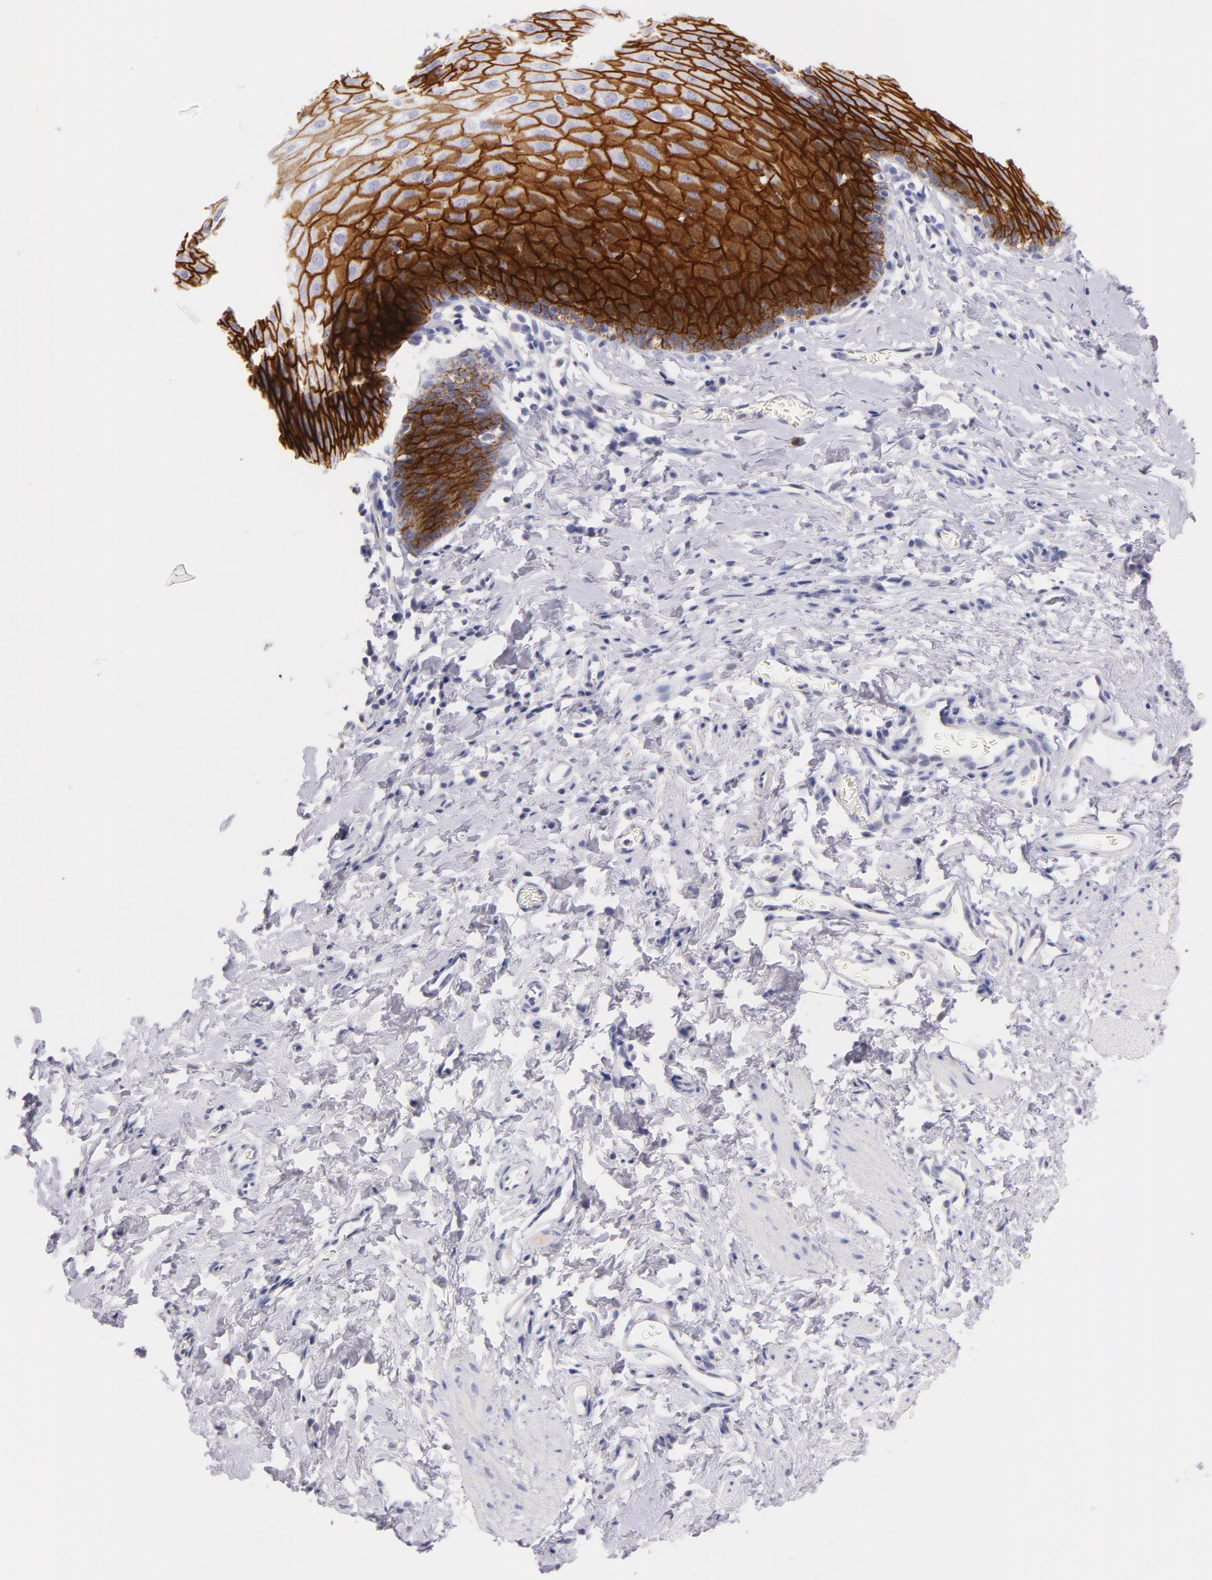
{"staining": {"intensity": "strong", "quantity": ">75%", "location": "cytoplasmic/membranous"}, "tissue": "esophagus", "cell_type": "Squamous epithelial cells", "image_type": "normal", "snomed": [{"axis": "morphology", "description": "Normal tissue, NOS"}, {"axis": "topography", "description": "Esophagus"}], "caption": "Human esophagus stained for a protein (brown) reveals strong cytoplasmic/membranous positive expression in approximately >75% of squamous epithelial cells.", "gene": "CD44", "patient": {"sex": "male", "age": 70}}